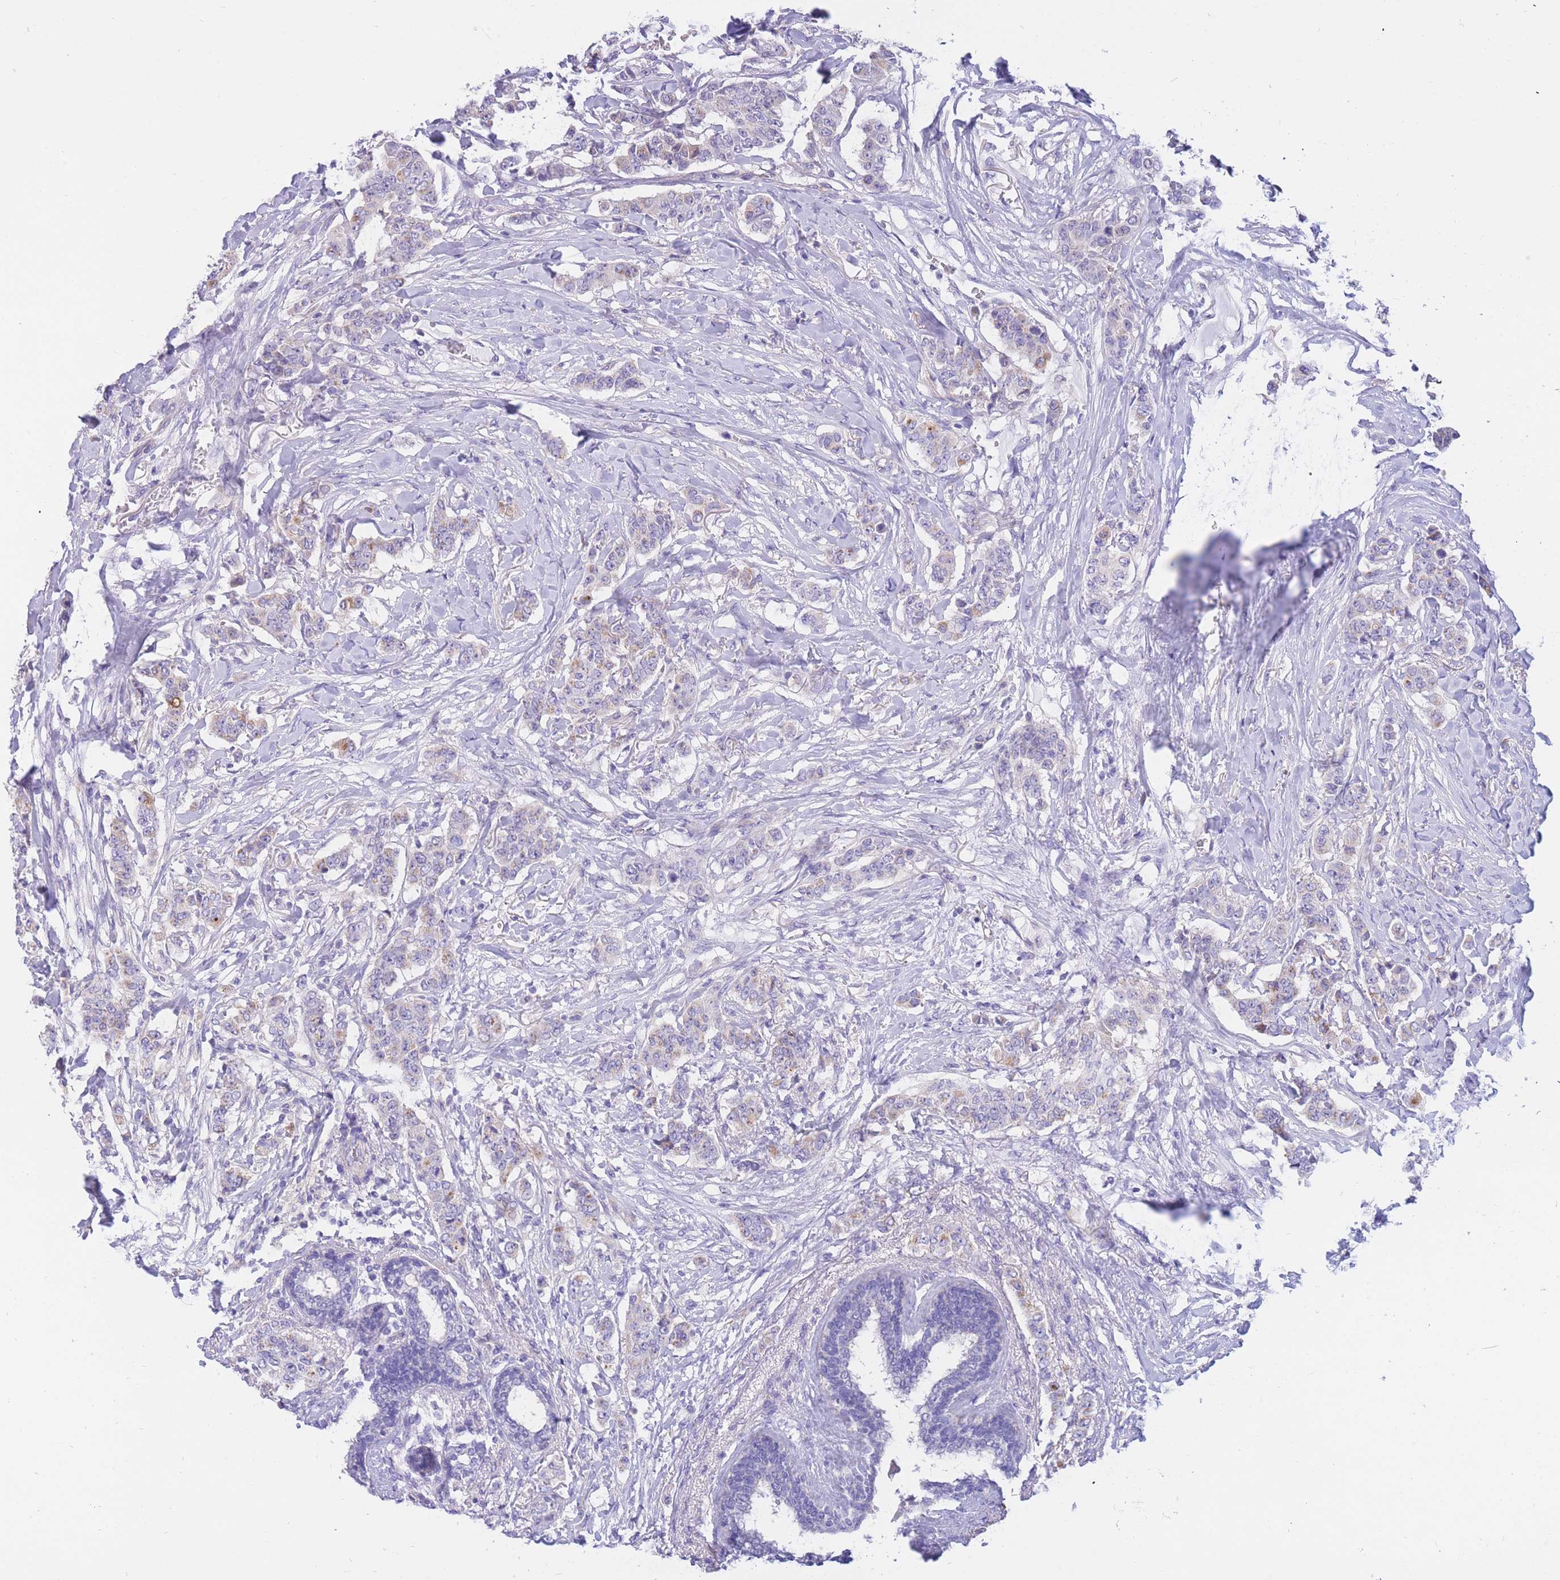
{"staining": {"intensity": "negative", "quantity": "none", "location": "none"}, "tissue": "breast cancer", "cell_type": "Tumor cells", "image_type": "cancer", "snomed": [{"axis": "morphology", "description": "Duct carcinoma"}, {"axis": "topography", "description": "Breast"}], "caption": "This is an immunohistochemistry (IHC) histopathology image of human breast cancer (invasive ductal carcinoma). There is no staining in tumor cells.", "gene": "SULT1A1", "patient": {"sex": "female", "age": 40}}